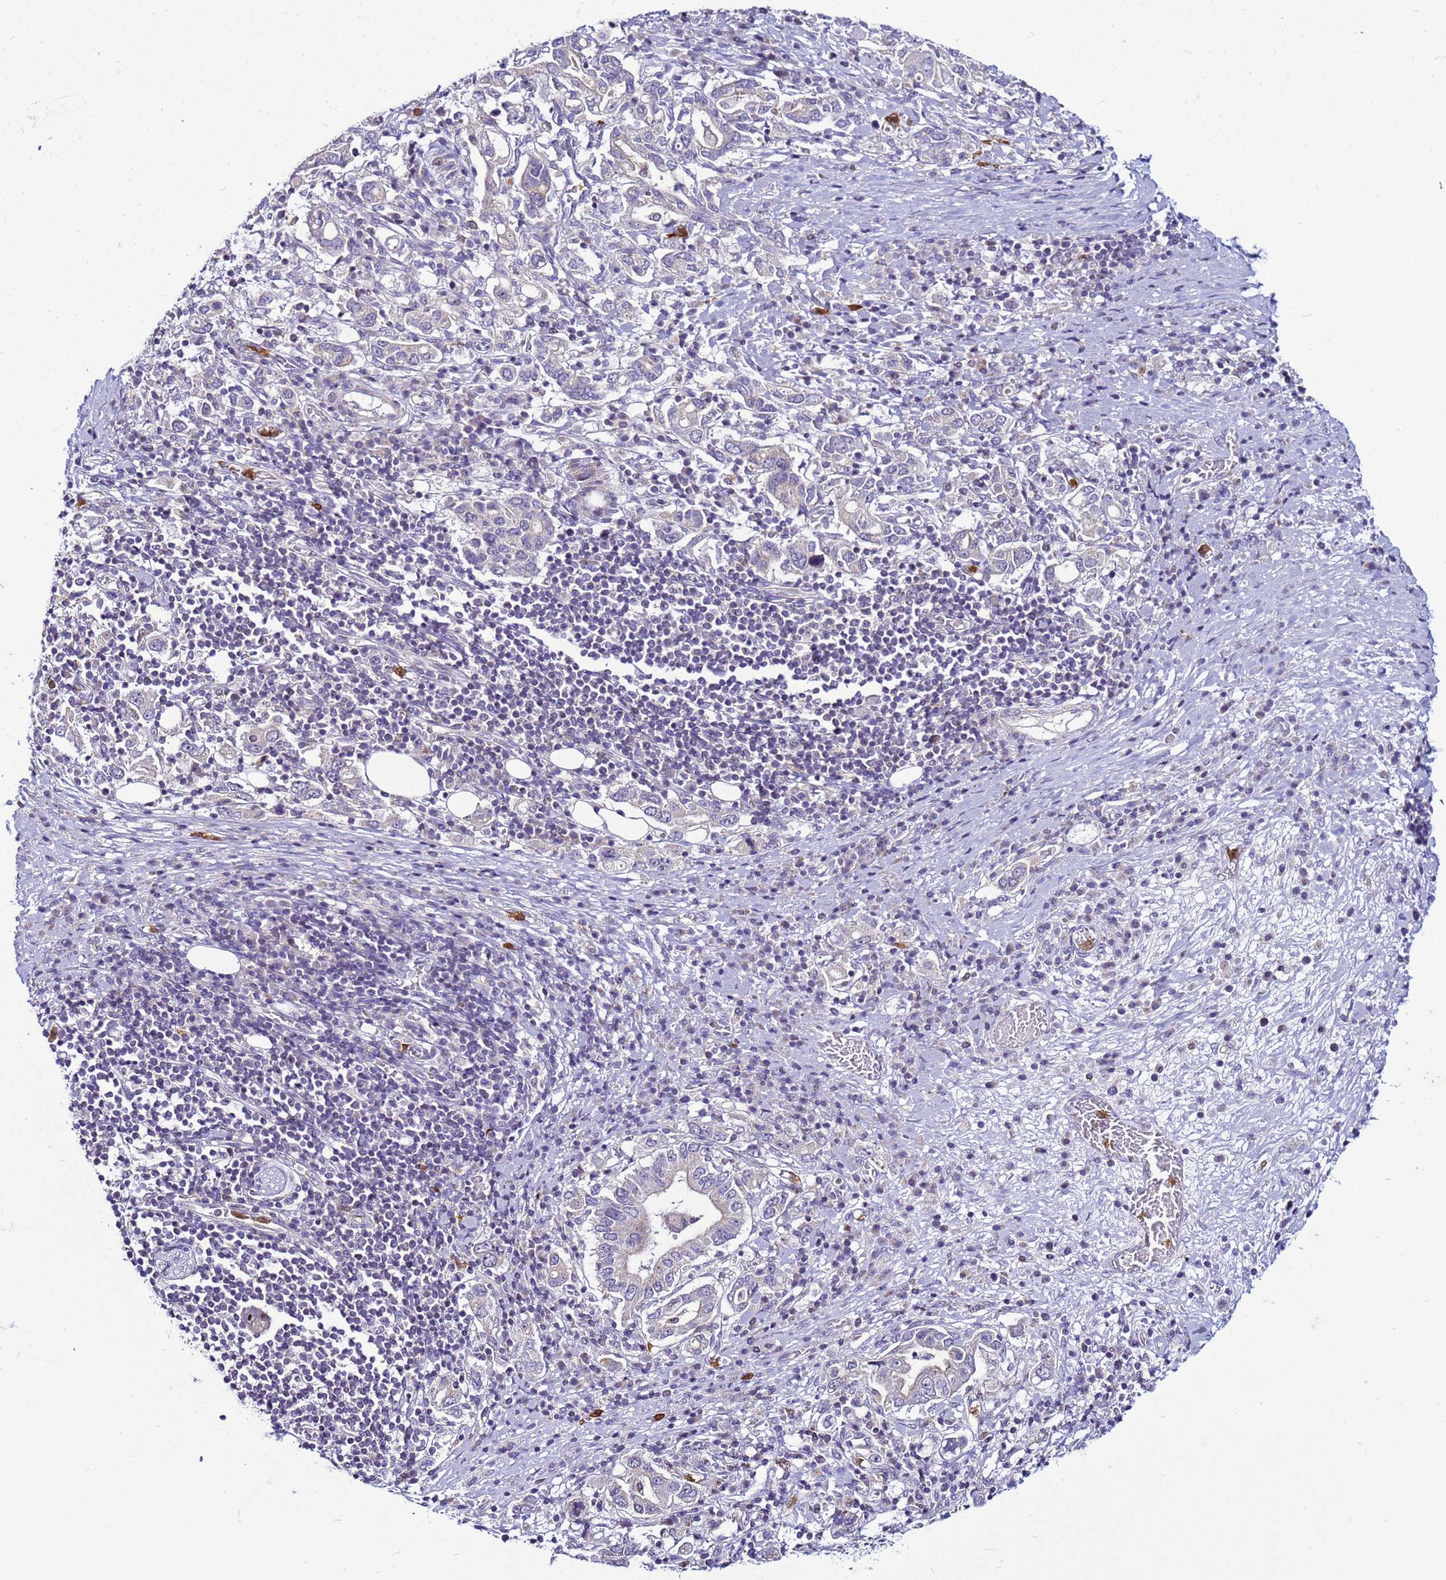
{"staining": {"intensity": "negative", "quantity": "none", "location": "none"}, "tissue": "stomach cancer", "cell_type": "Tumor cells", "image_type": "cancer", "snomed": [{"axis": "morphology", "description": "Adenocarcinoma, NOS"}, {"axis": "topography", "description": "Stomach, upper"}, {"axis": "topography", "description": "Stomach"}], "caption": "High power microscopy image of an IHC micrograph of stomach adenocarcinoma, revealing no significant positivity in tumor cells.", "gene": "VPS4B", "patient": {"sex": "male", "age": 62}}